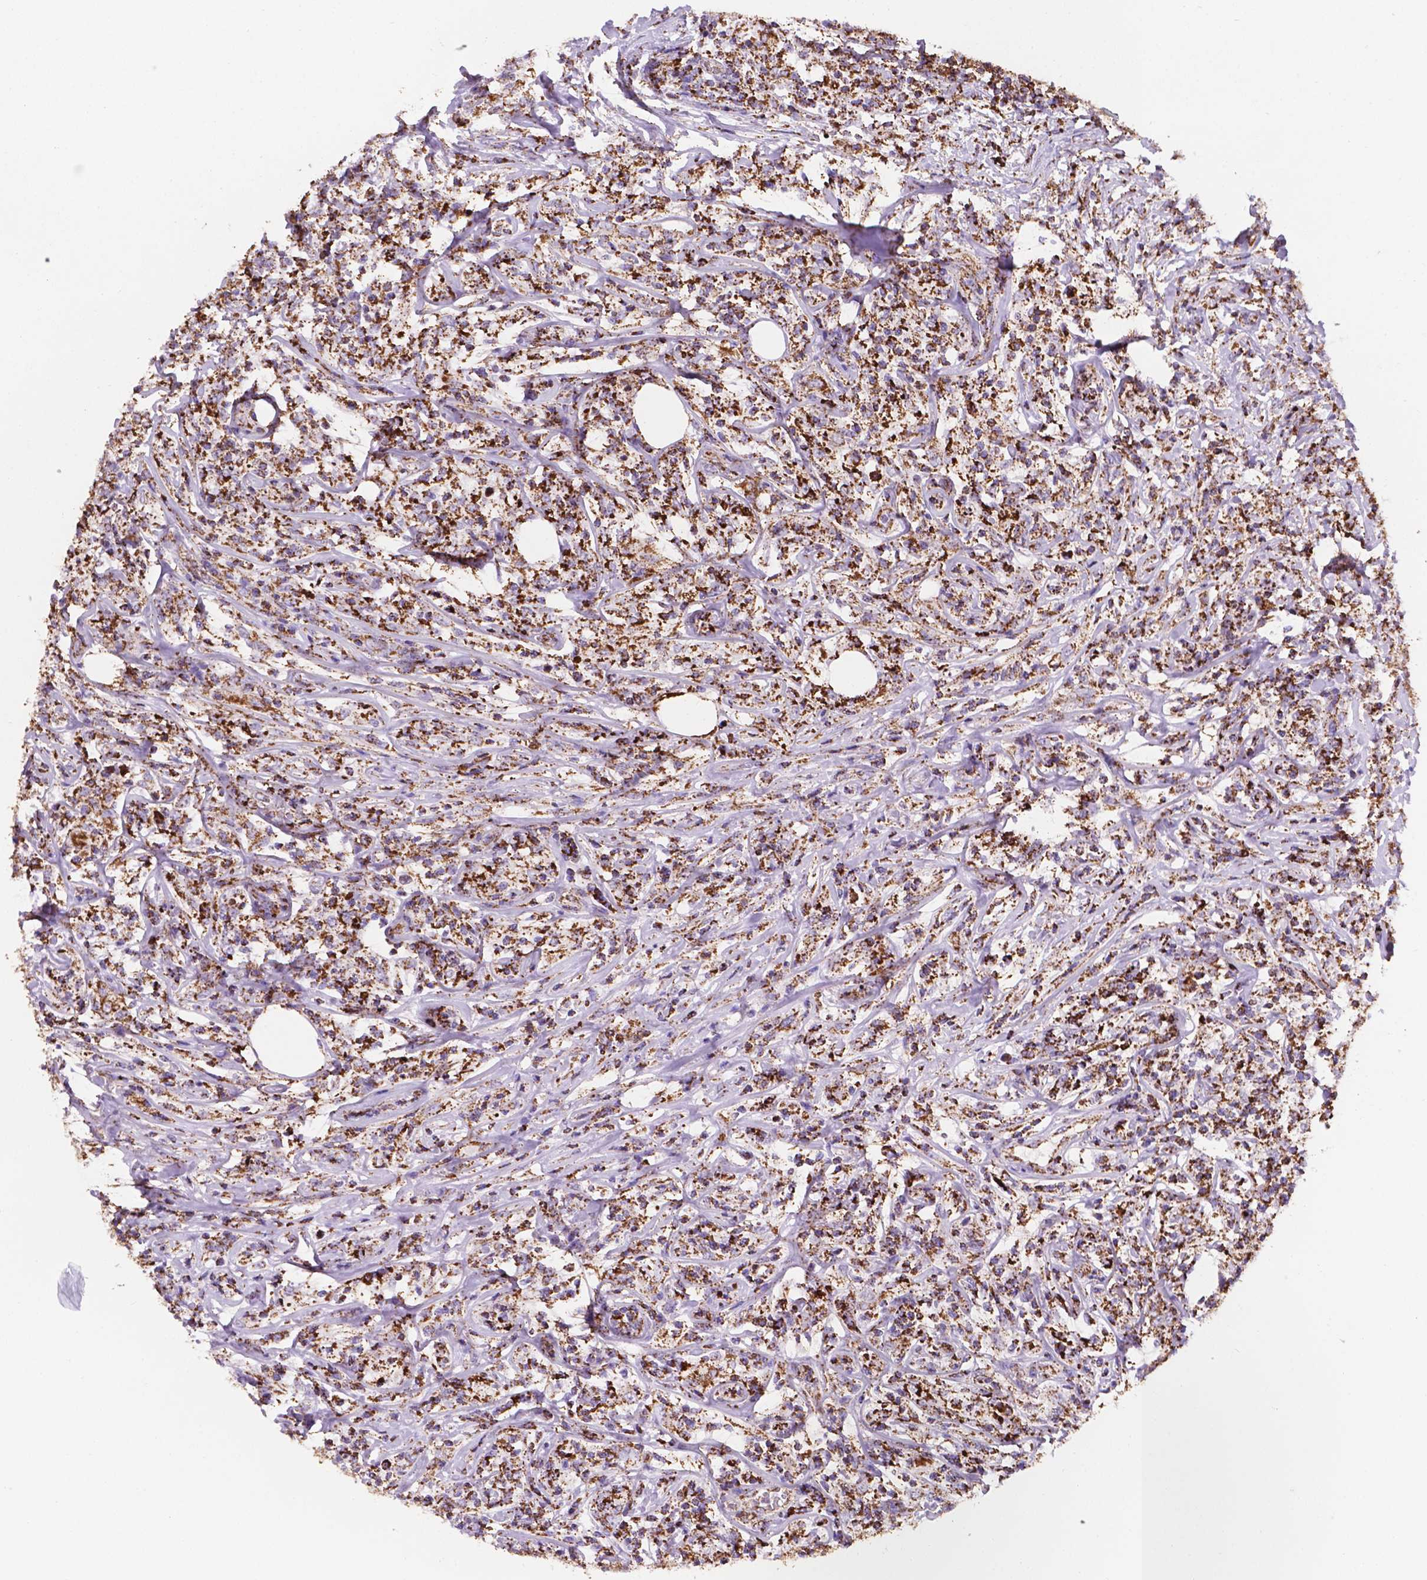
{"staining": {"intensity": "strong", "quantity": ">75%", "location": "cytoplasmic/membranous"}, "tissue": "lymphoma", "cell_type": "Tumor cells", "image_type": "cancer", "snomed": [{"axis": "morphology", "description": "Malignant lymphoma, non-Hodgkin's type, High grade"}, {"axis": "topography", "description": "Lymph node"}], "caption": "Protein expression by immunohistochemistry (IHC) demonstrates strong cytoplasmic/membranous positivity in approximately >75% of tumor cells in lymphoma.", "gene": "HSPD1", "patient": {"sex": "female", "age": 84}}